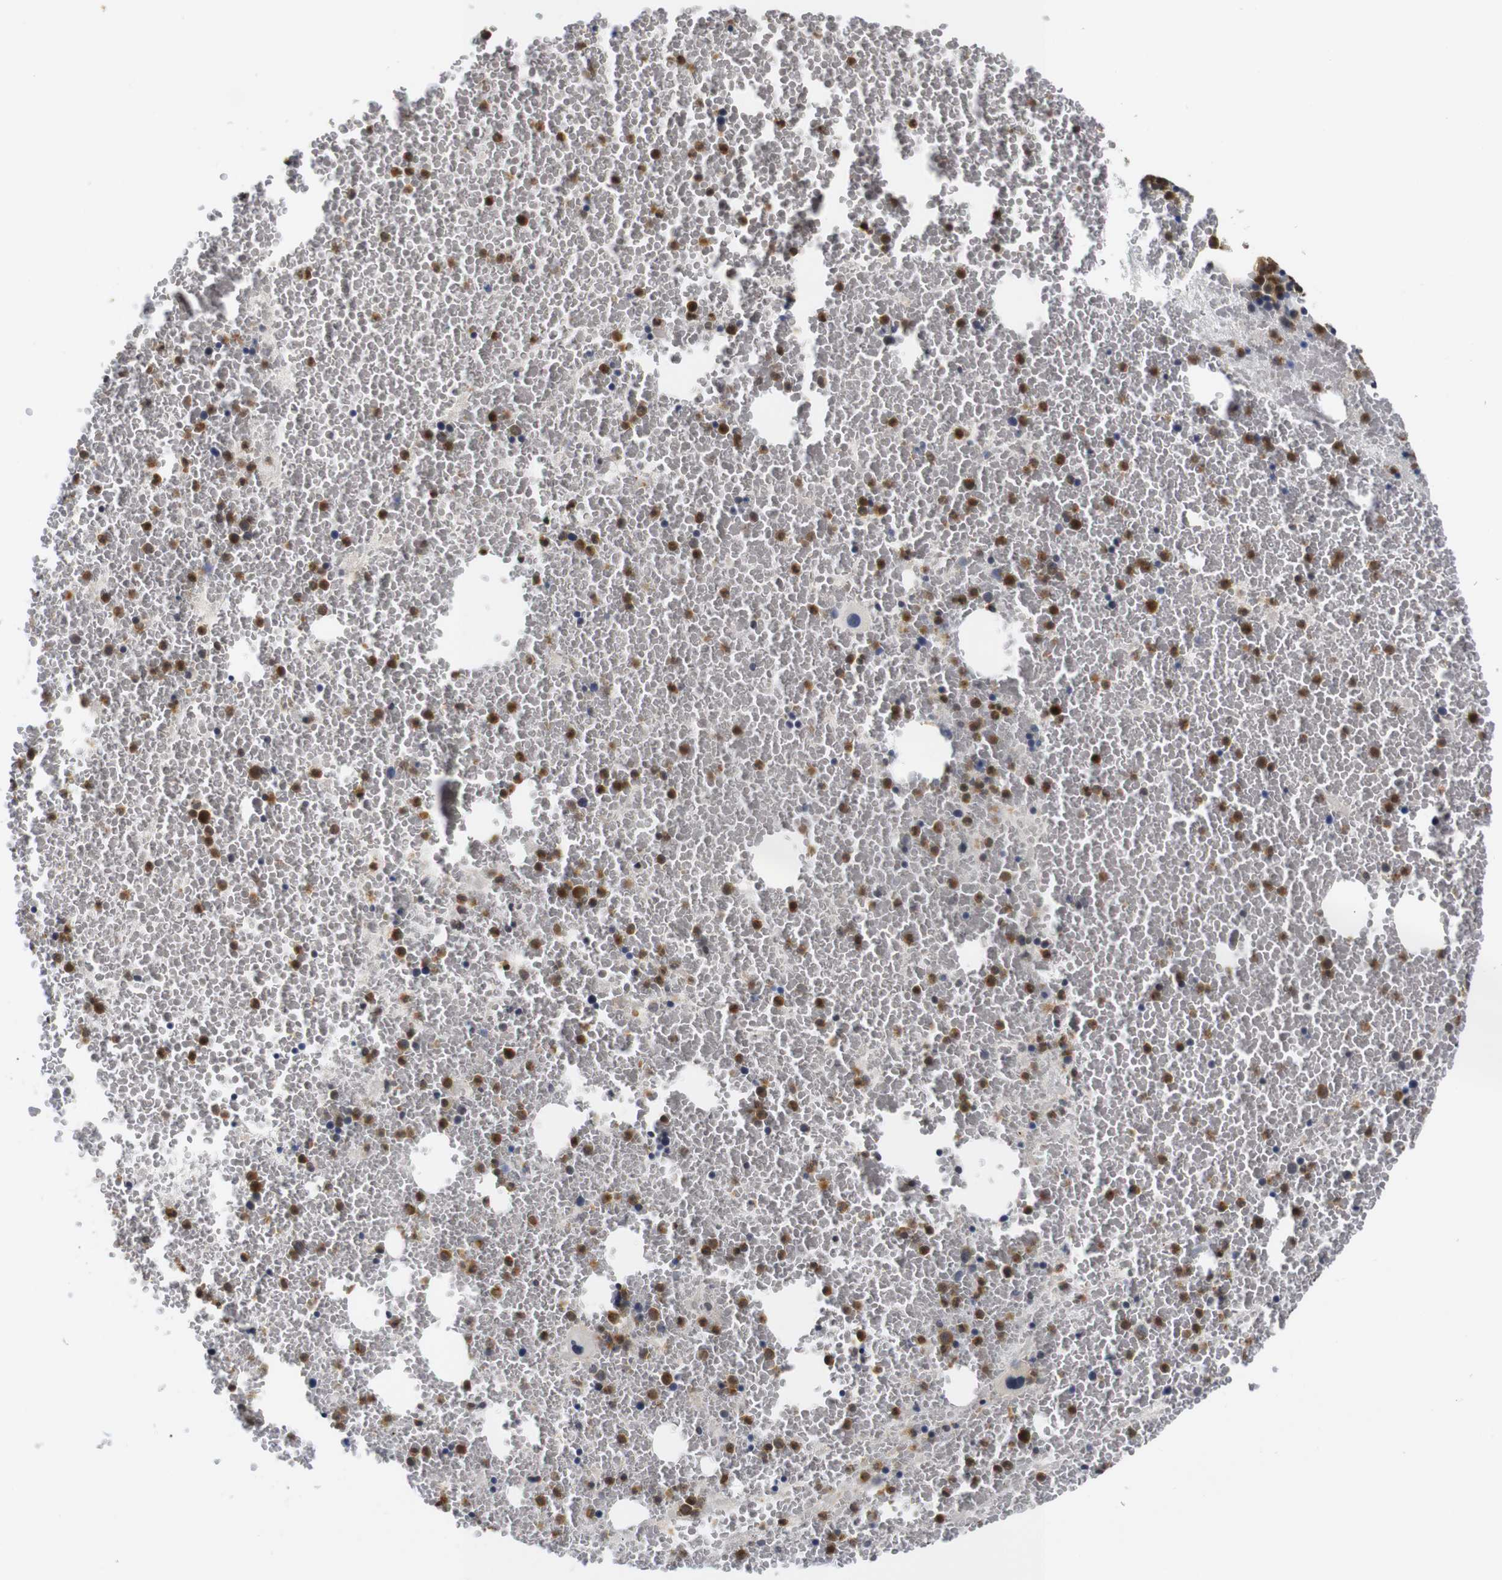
{"staining": {"intensity": "moderate", "quantity": ">75%", "location": "cytoplasmic/membranous,nuclear"}, "tissue": "bone marrow", "cell_type": "Hematopoietic cells", "image_type": "normal", "snomed": [{"axis": "morphology", "description": "Normal tissue, NOS"}, {"axis": "morphology", "description": "Inflammation, NOS"}, {"axis": "topography", "description": "Bone marrow"}], "caption": "Normal bone marrow was stained to show a protein in brown. There is medium levels of moderate cytoplasmic/membranous,nuclear staining in about >75% of hematopoietic cells.", "gene": "NTRK3", "patient": {"sex": "male", "age": 47}}